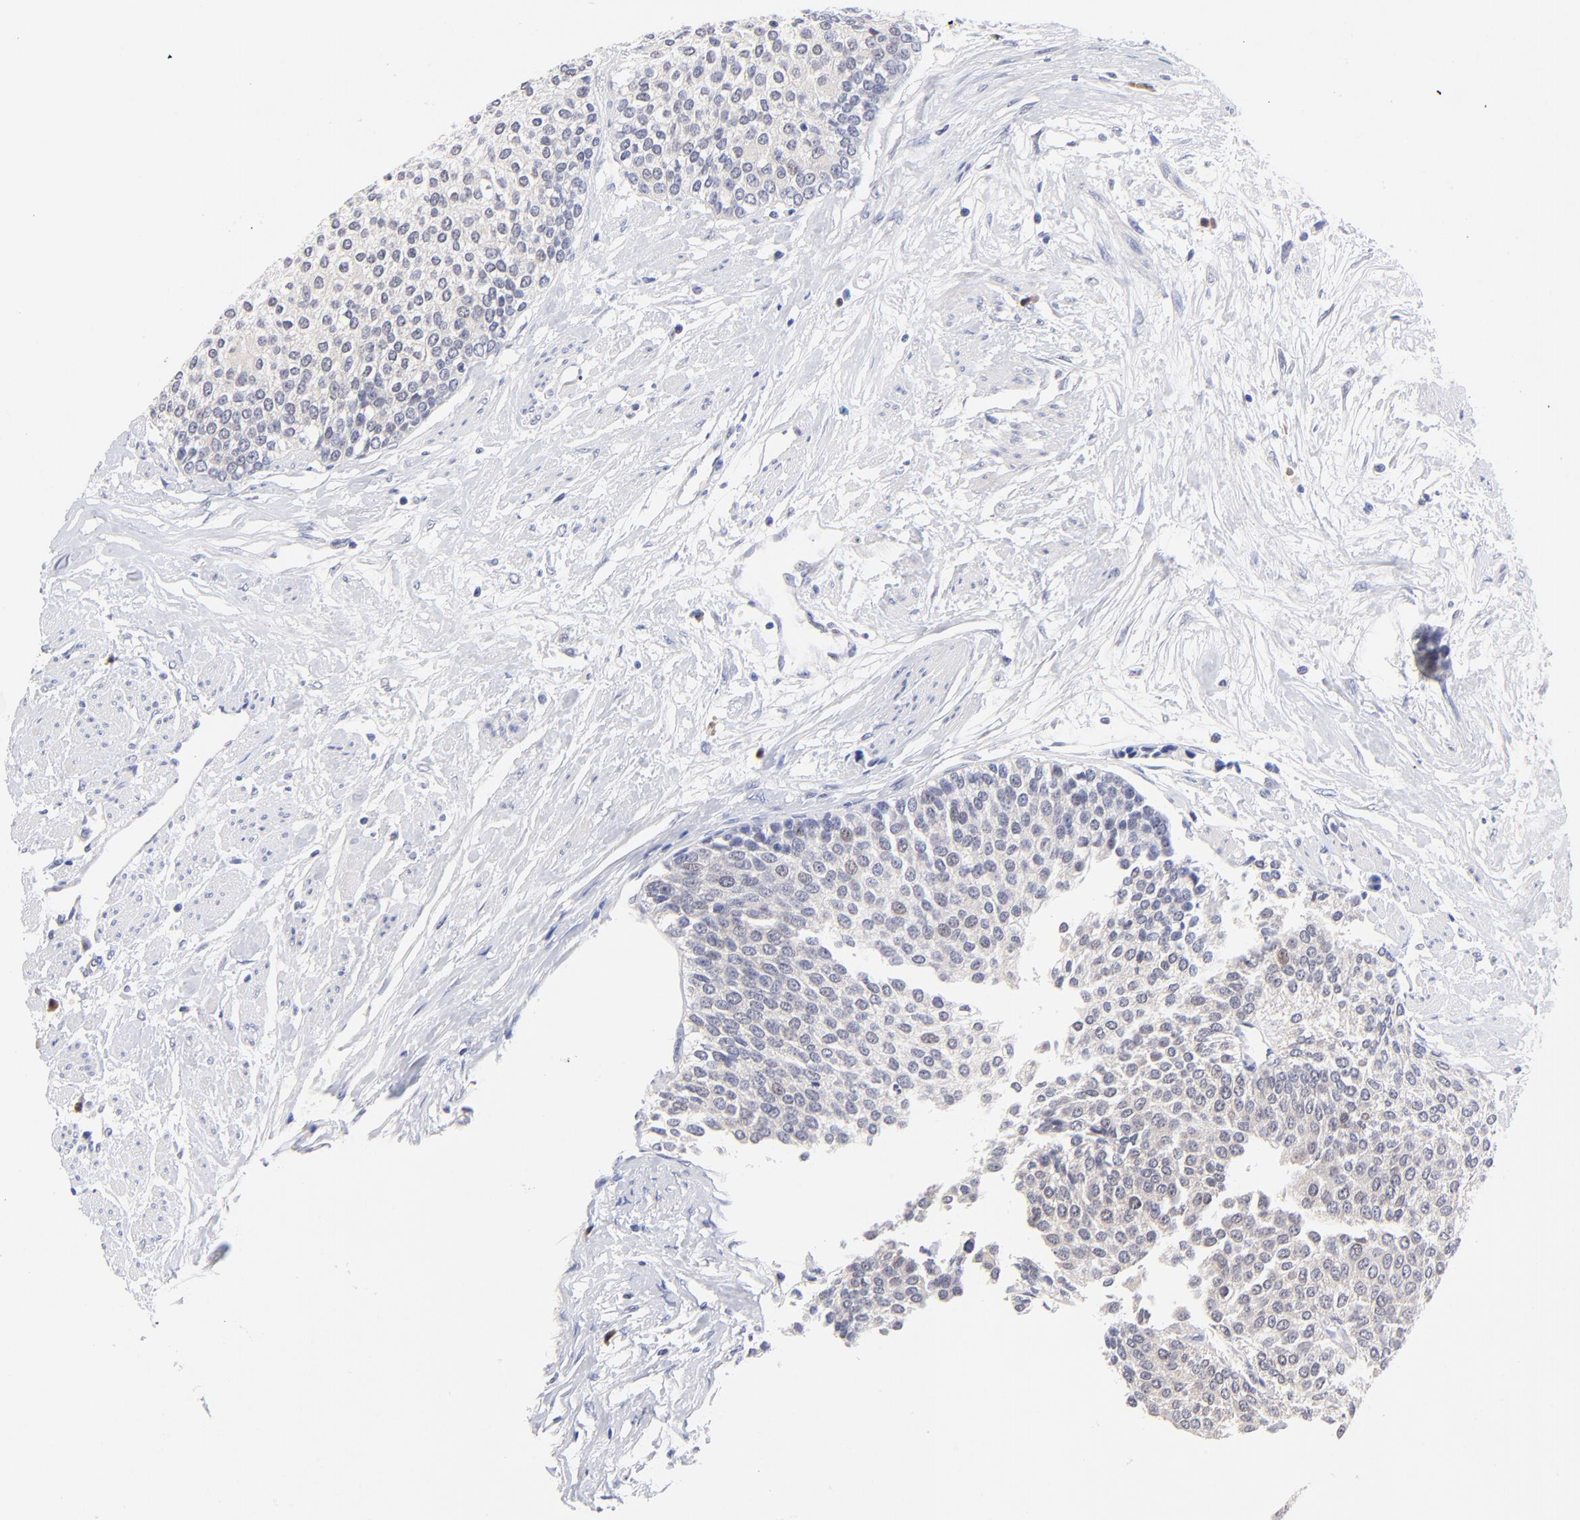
{"staining": {"intensity": "negative", "quantity": "none", "location": "none"}, "tissue": "urothelial cancer", "cell_type": "Tumor cells", "image_type": "cancer", "snomed": [{"axis": "morphology", "description": "Urothelial carcinoma, Low grade"}, {"axis": "topography", "description": "Urinary bladder"}], "caption": "Protein analysis of urothelial carcinoma (low-grade) exhibits no significant expression in tumor cells.", "gene": "ZNF155", "patient": {"sex": "female", "age": 73}}